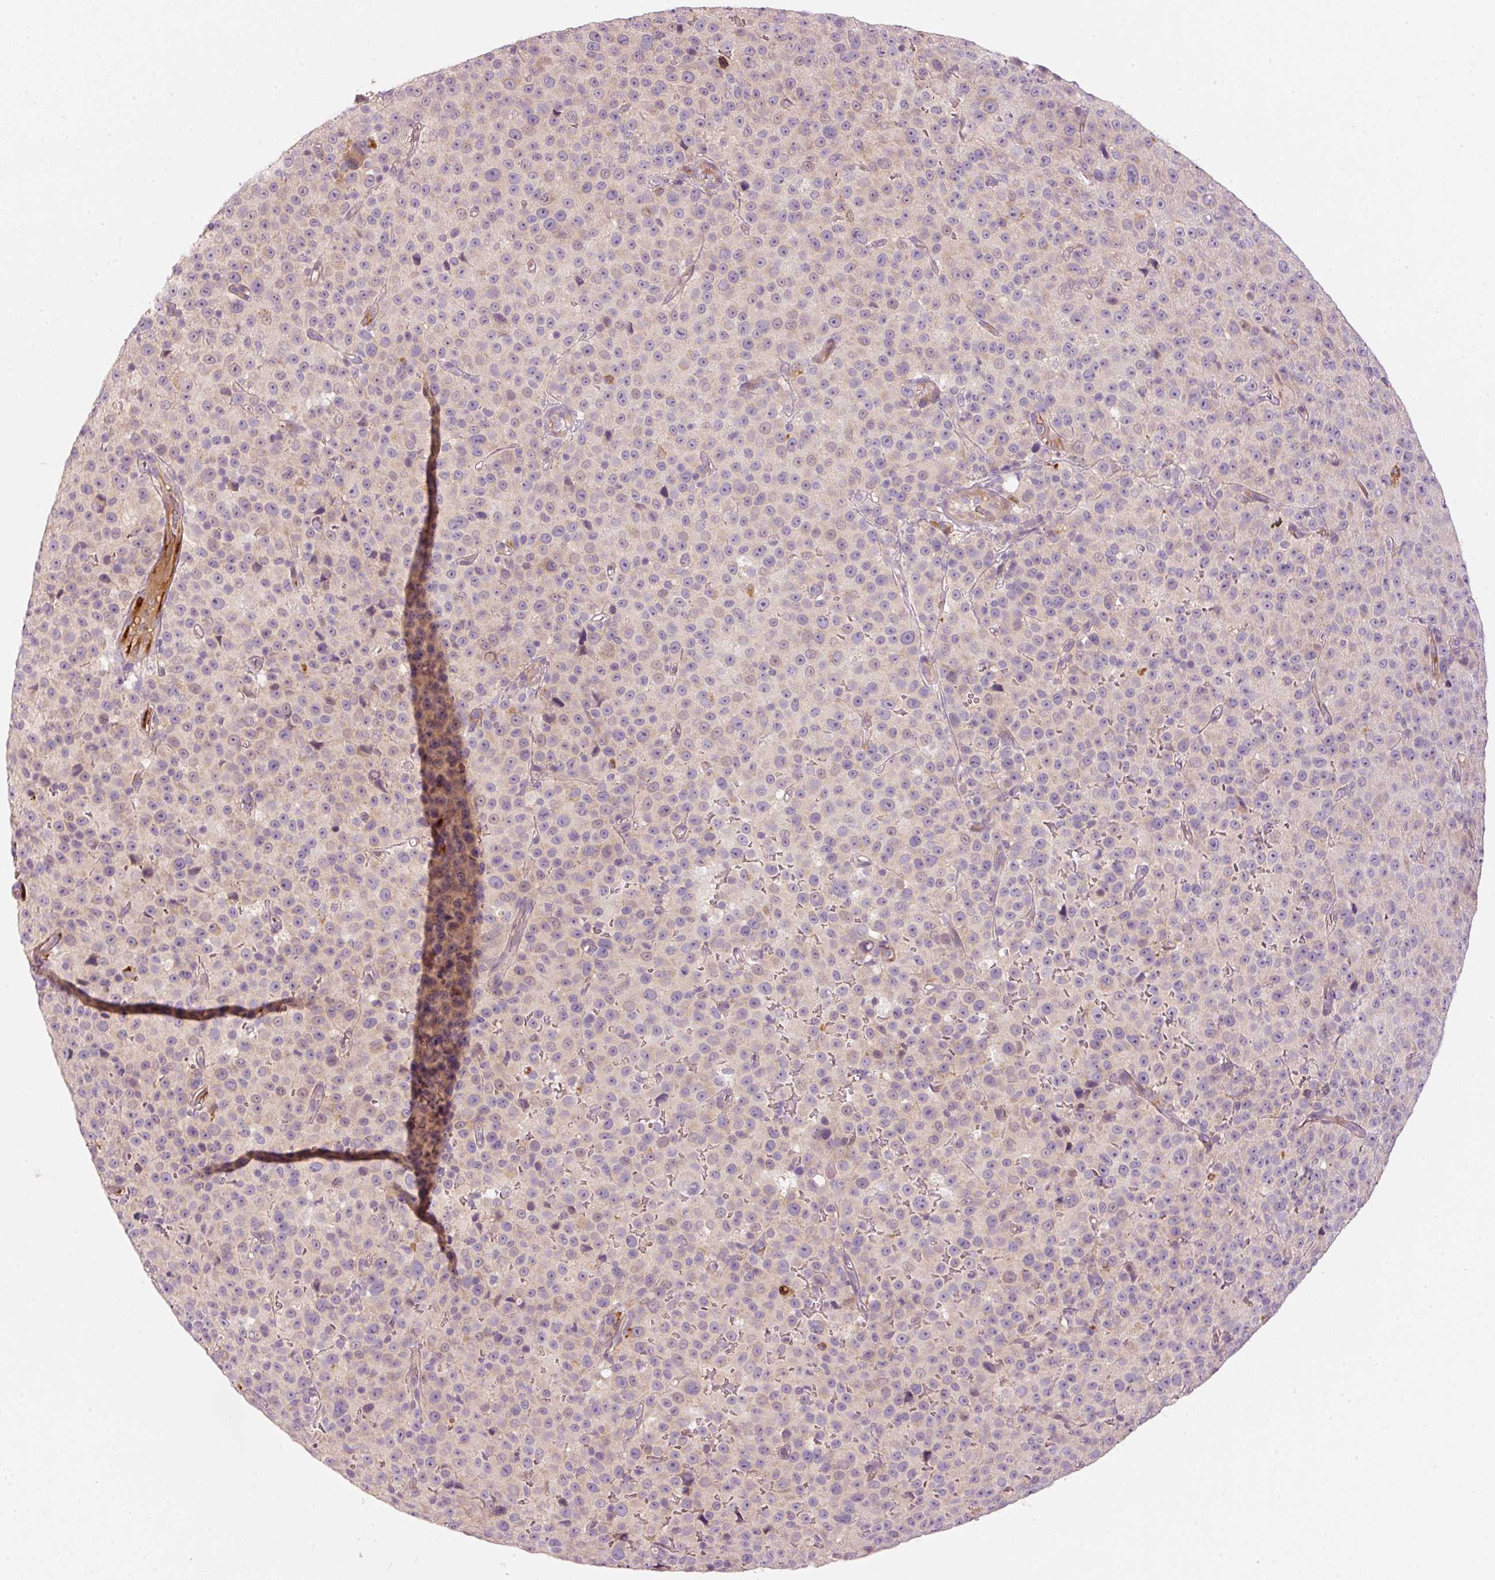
{"staining": {"intensity": "negative", "quantity": "none", "location": "none"}, "tissue": "melanoma", "cell_type": "Tumor cells", "image_type": "cancer", "snomed": [{"axis": "morphology", "description": "Malignant melanoma, Metastatic site"}, {"axis": "topography", "description": "Skin"}, {"axis": "topography", "description": "Lymph node"}], "caption": "Tumor cells are negative for brown protein staining in malignant melanoma (metastatic site). Nuclei are stained in blue.", "gene": "KLHL21", "patient": {"sex": "male", "age": 66}}